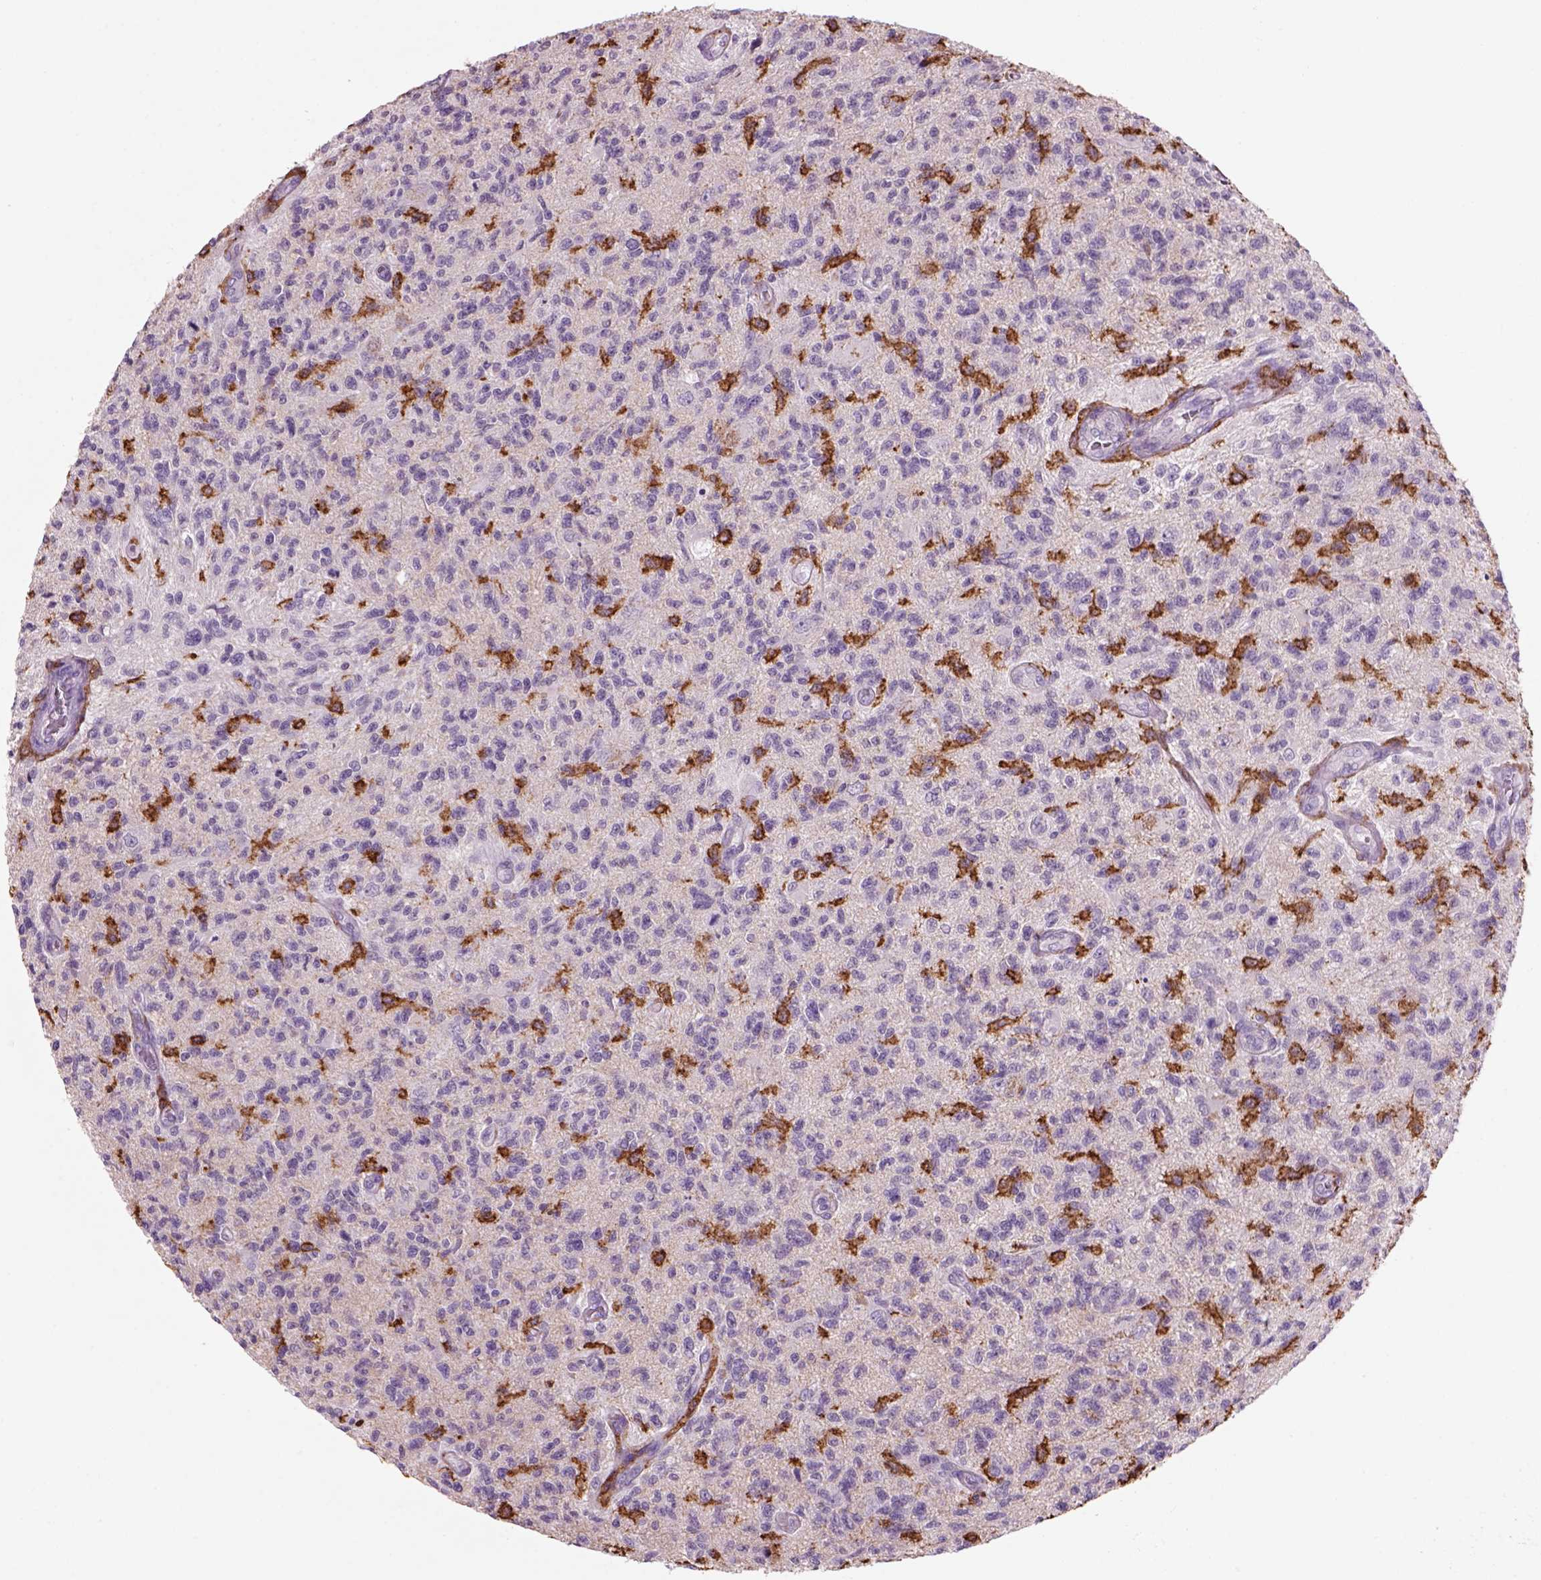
{"staining": {"intensity": "negative", "quantity": "none", "location": "none"}, "tissue": "glioma", "cell_type": "Tumor cells", "image_type": "cancer", "snomed": [{"axis": "morphology", "description": "Glioma, malignant, High grade"}, {"axis": "topography", "description": "Brain"}], "caption": "Tumor cells are negative for protein expression in human malignant glioma (high-grade). (Stains: DAB (3,3'-diaminobenzidine) IHC with hematoxylin counter stain, Microscopy: brightfield microscopy at high magnification).", "gene": "CD14", "patient": {"sex": "male", "age": 56}}